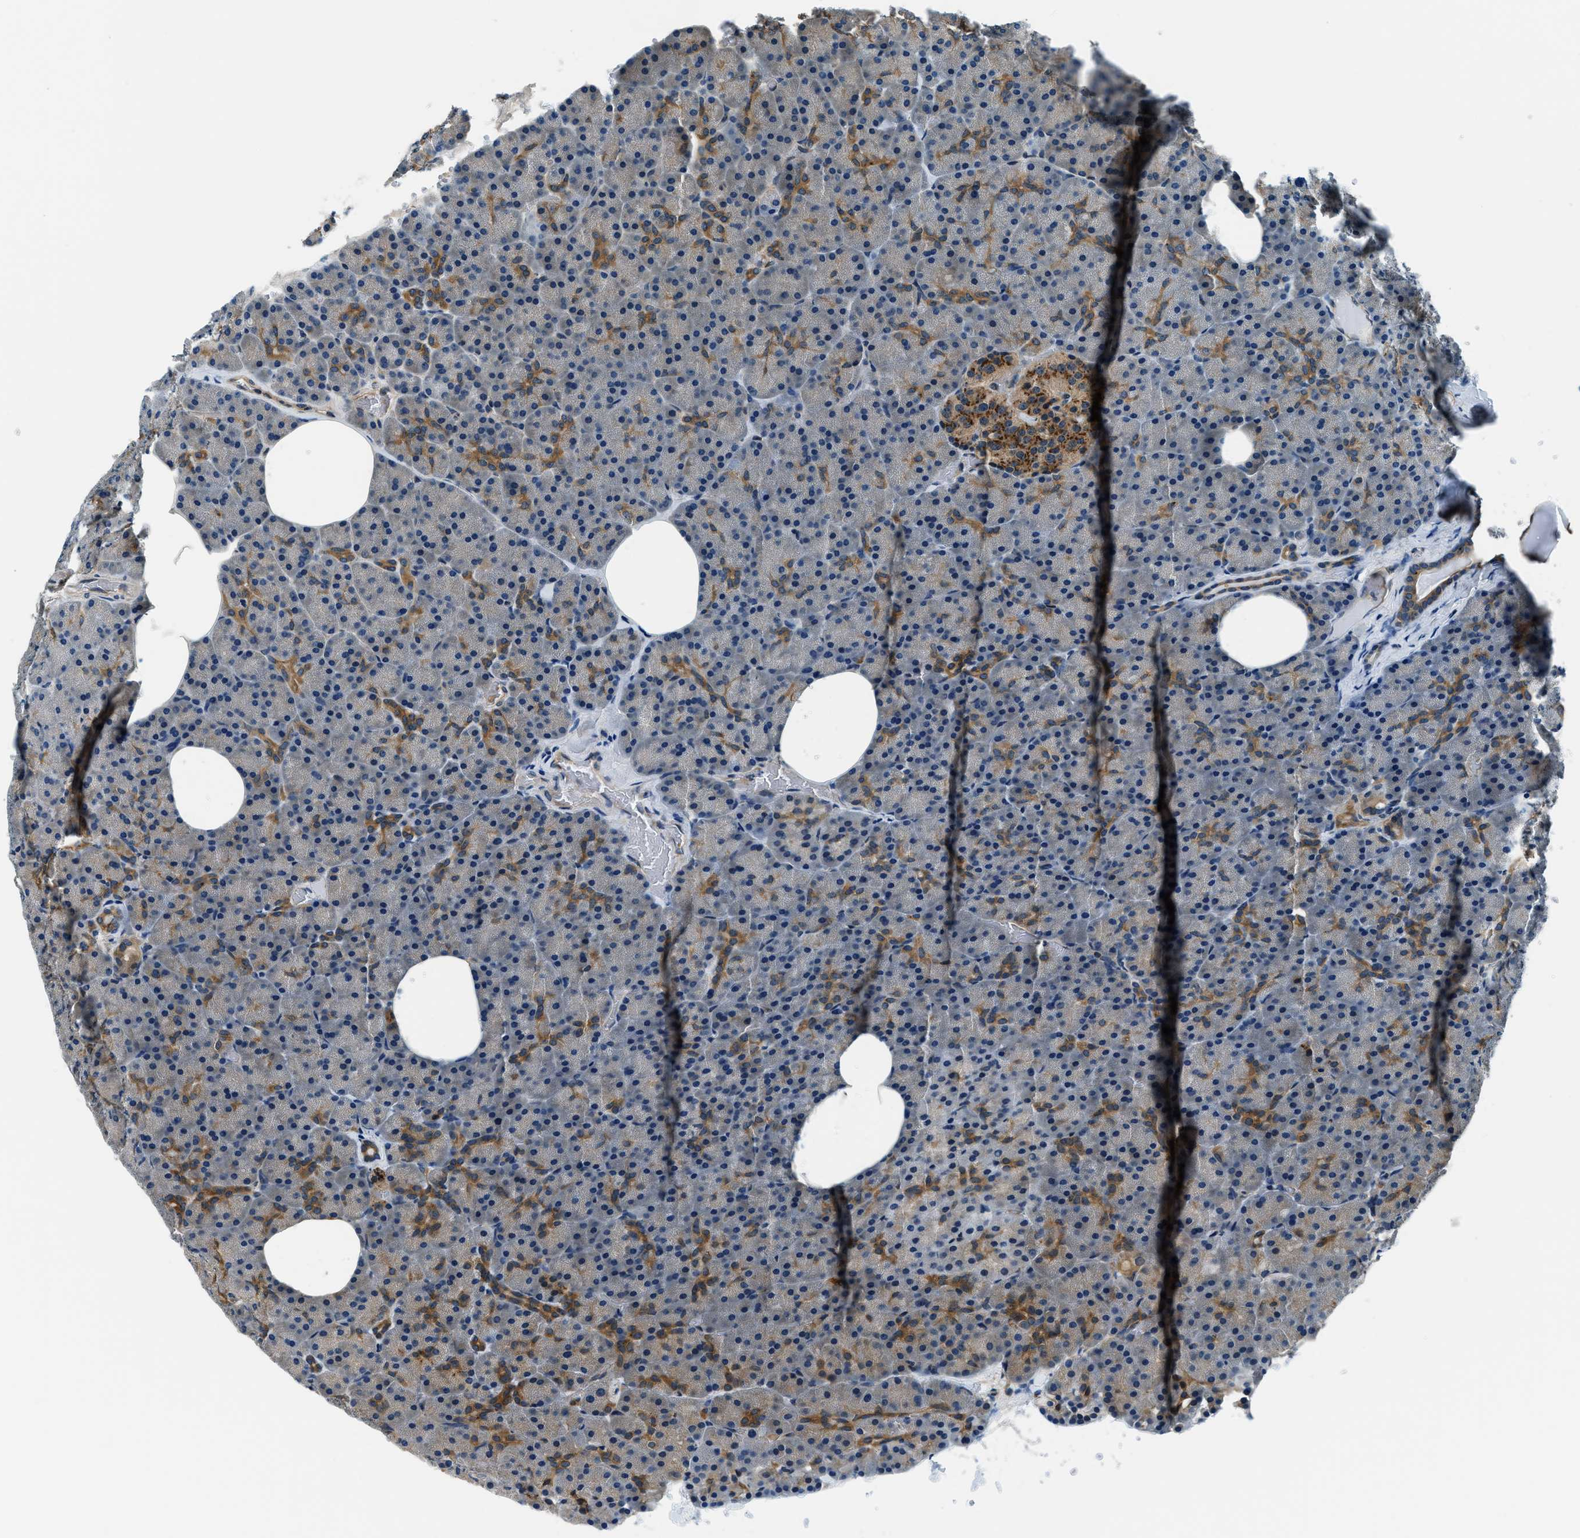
{"staining": {"intensity": "moderate", "quantity": "25%-75%", "location": "cytoplasmic/membranous"}, "tissue": "pancreas", "cell_type": "Exocrine glandular cells", "image_type": "normal", "snomed": [{"axis": "morphology", "description": "Normal tissue, NOS"}, {"axis": "topography", "description": "Pancreas"}], "caption": "Exocrine glandular cells display medium levels of moderate cytoplasmic/membranous expression in about 25%-75% of cells in normal human pancreas. Nuclei are stained in blue.", "gene": "SLC19A2", "patient": {"sex": "female", "age": 35}}